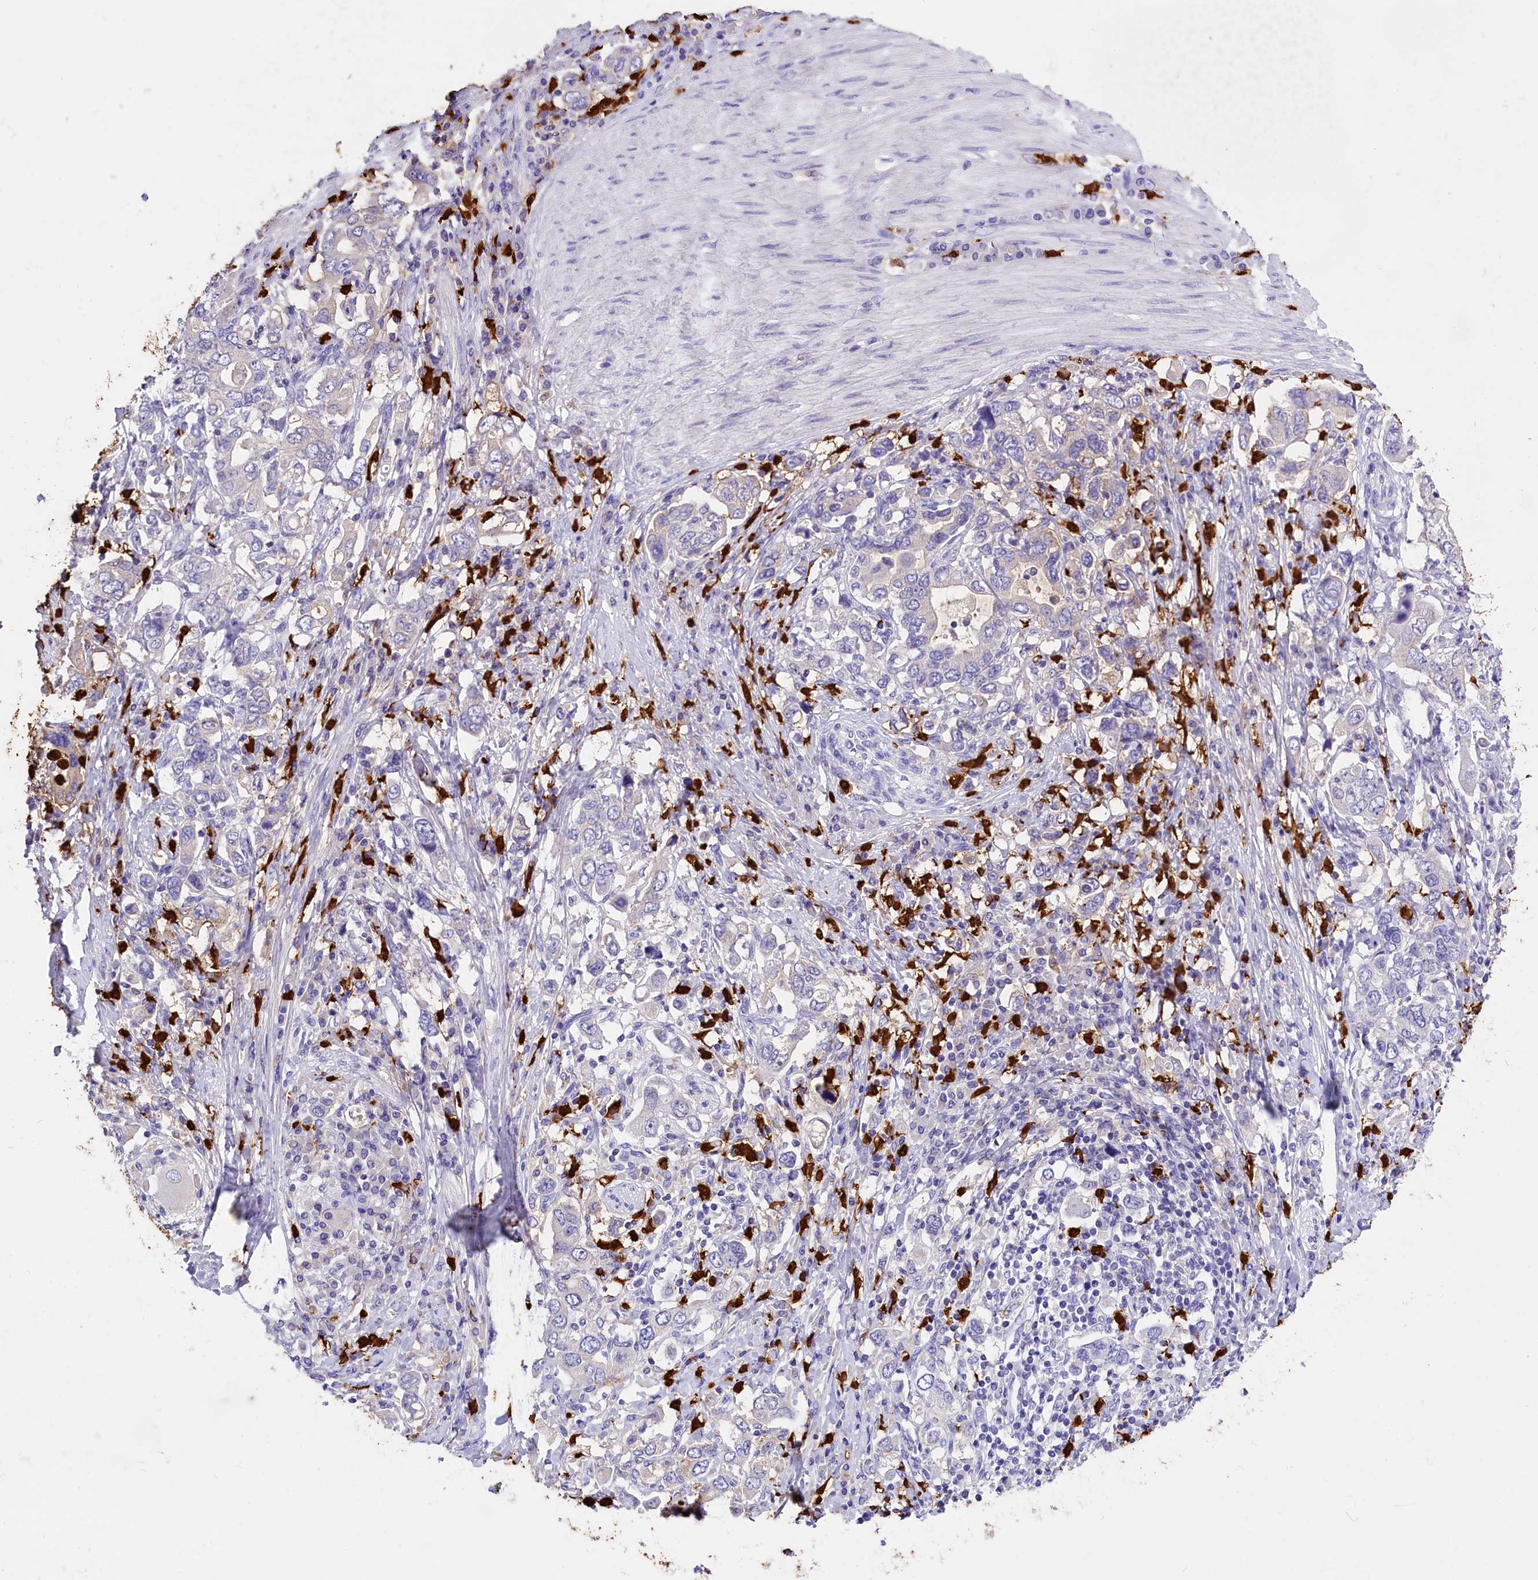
{"staining": {"intensity": "negative", "quantity": "none", "location": "none"}, "tissue": "stomach cancer", "cell_type": "Tumor cells", "image_type": "cancer", "snomed": [{"axis": "morphology", "description": "Adenocarcinoma, NOS"}, {"axis": "topography", "description": "Stomach, upper"}, {"axis": "topography", "description": "Stomach"}], "caption": "IHC image of neoplastic tissue: adenocarcinoma (stomach) stained with DAB (3,3'-diaminobenzidine) shows no significant protein expression in tumor cells.", "gene": "CLC", "patient": {"sex": "male", "age": 62}}